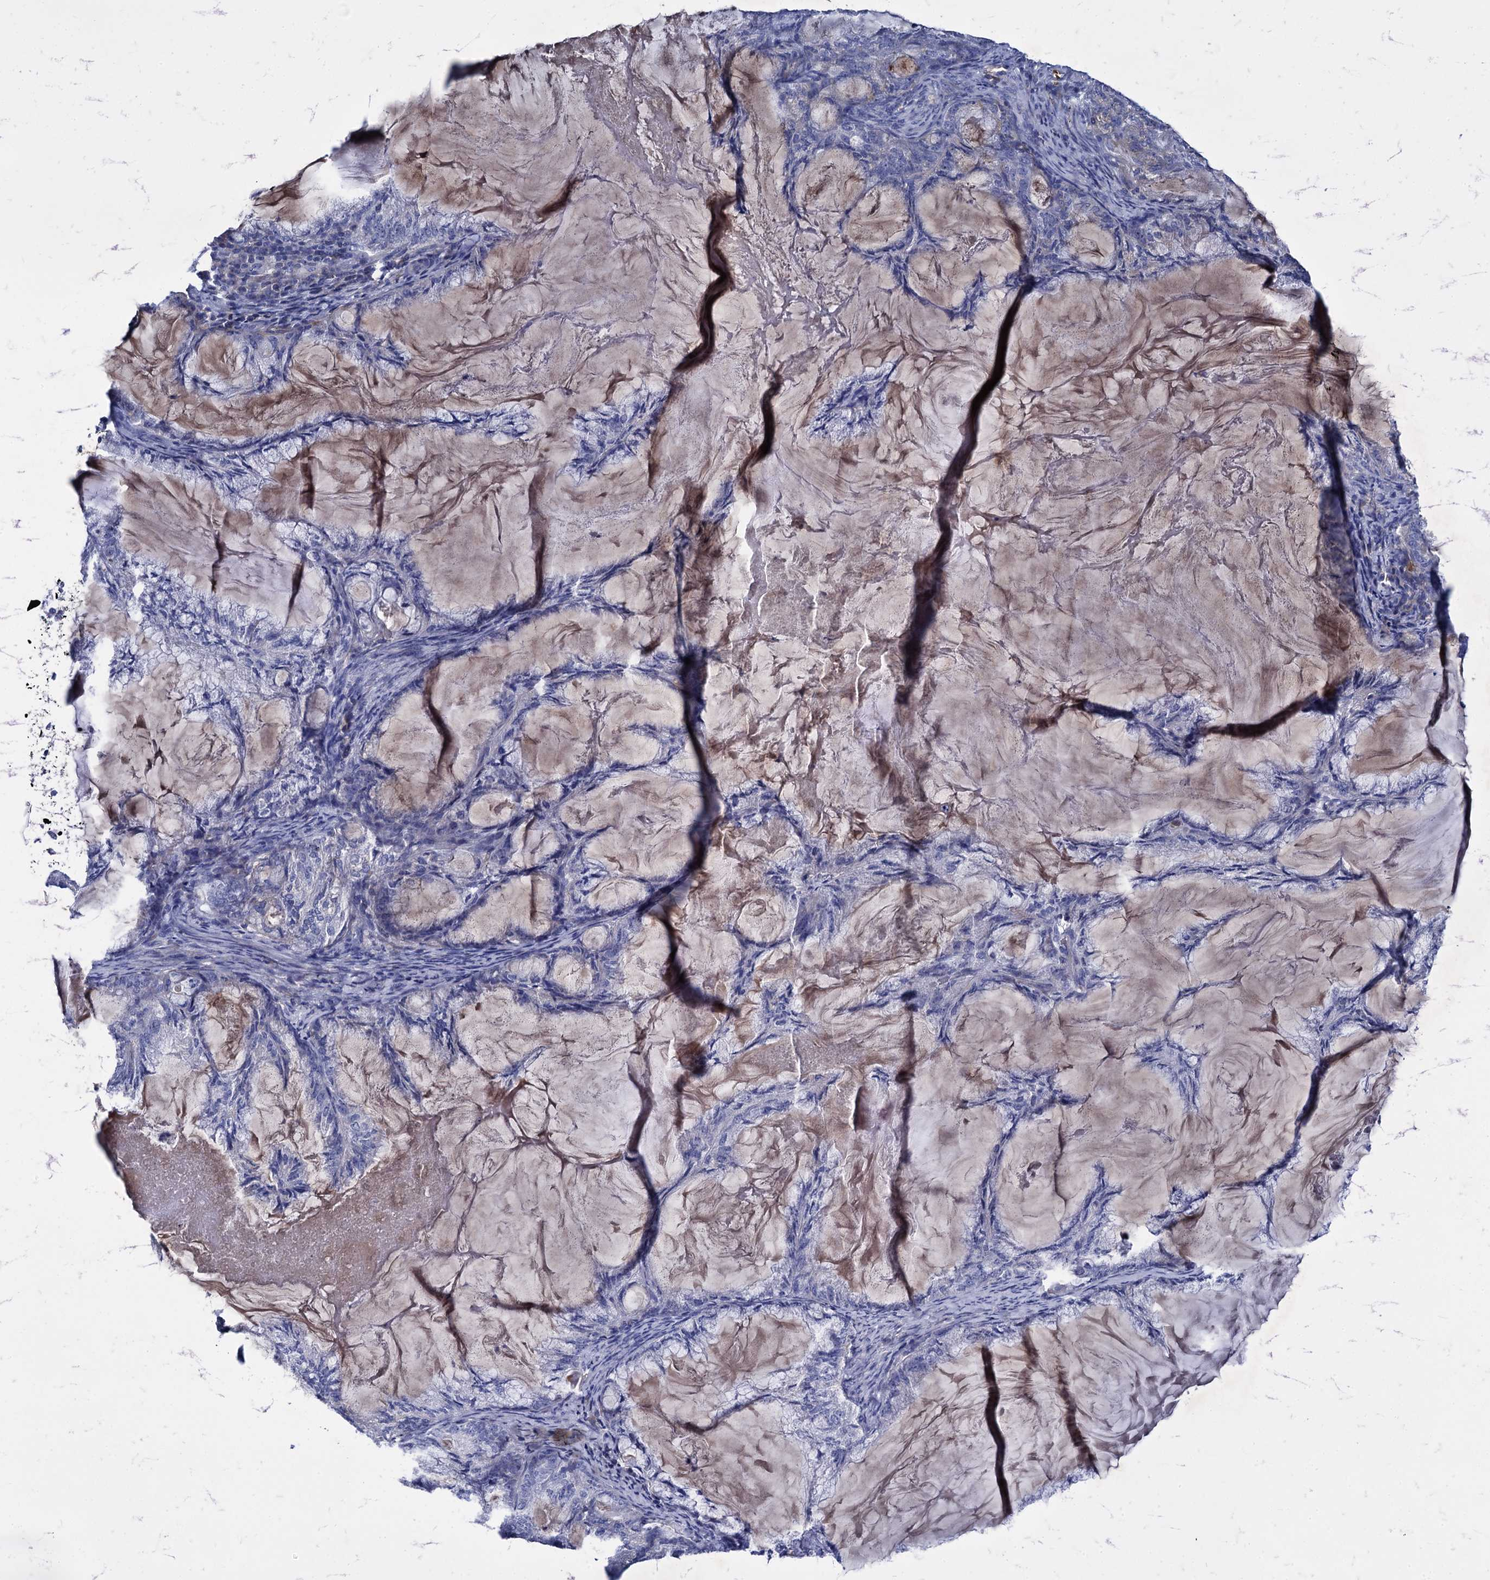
{"staining": {"intensity": "negative", "quantity": "none", "location": "none"}, "tissue": "endometrial cancer", "cell_type": "Tumor cells", "image_type": "cancer", "snomed": [{"axis": "morphology", "description": "Adenocarcinoma, NOS"}, {"axis": "topography", "description": "Endometrium"}], "caption": "This is an IHC histopathology image of endometrial cancer. There is no positivity in tumor cells.", "gene": "TMEM72", "patient": {"sex": "female", "age": 86}}